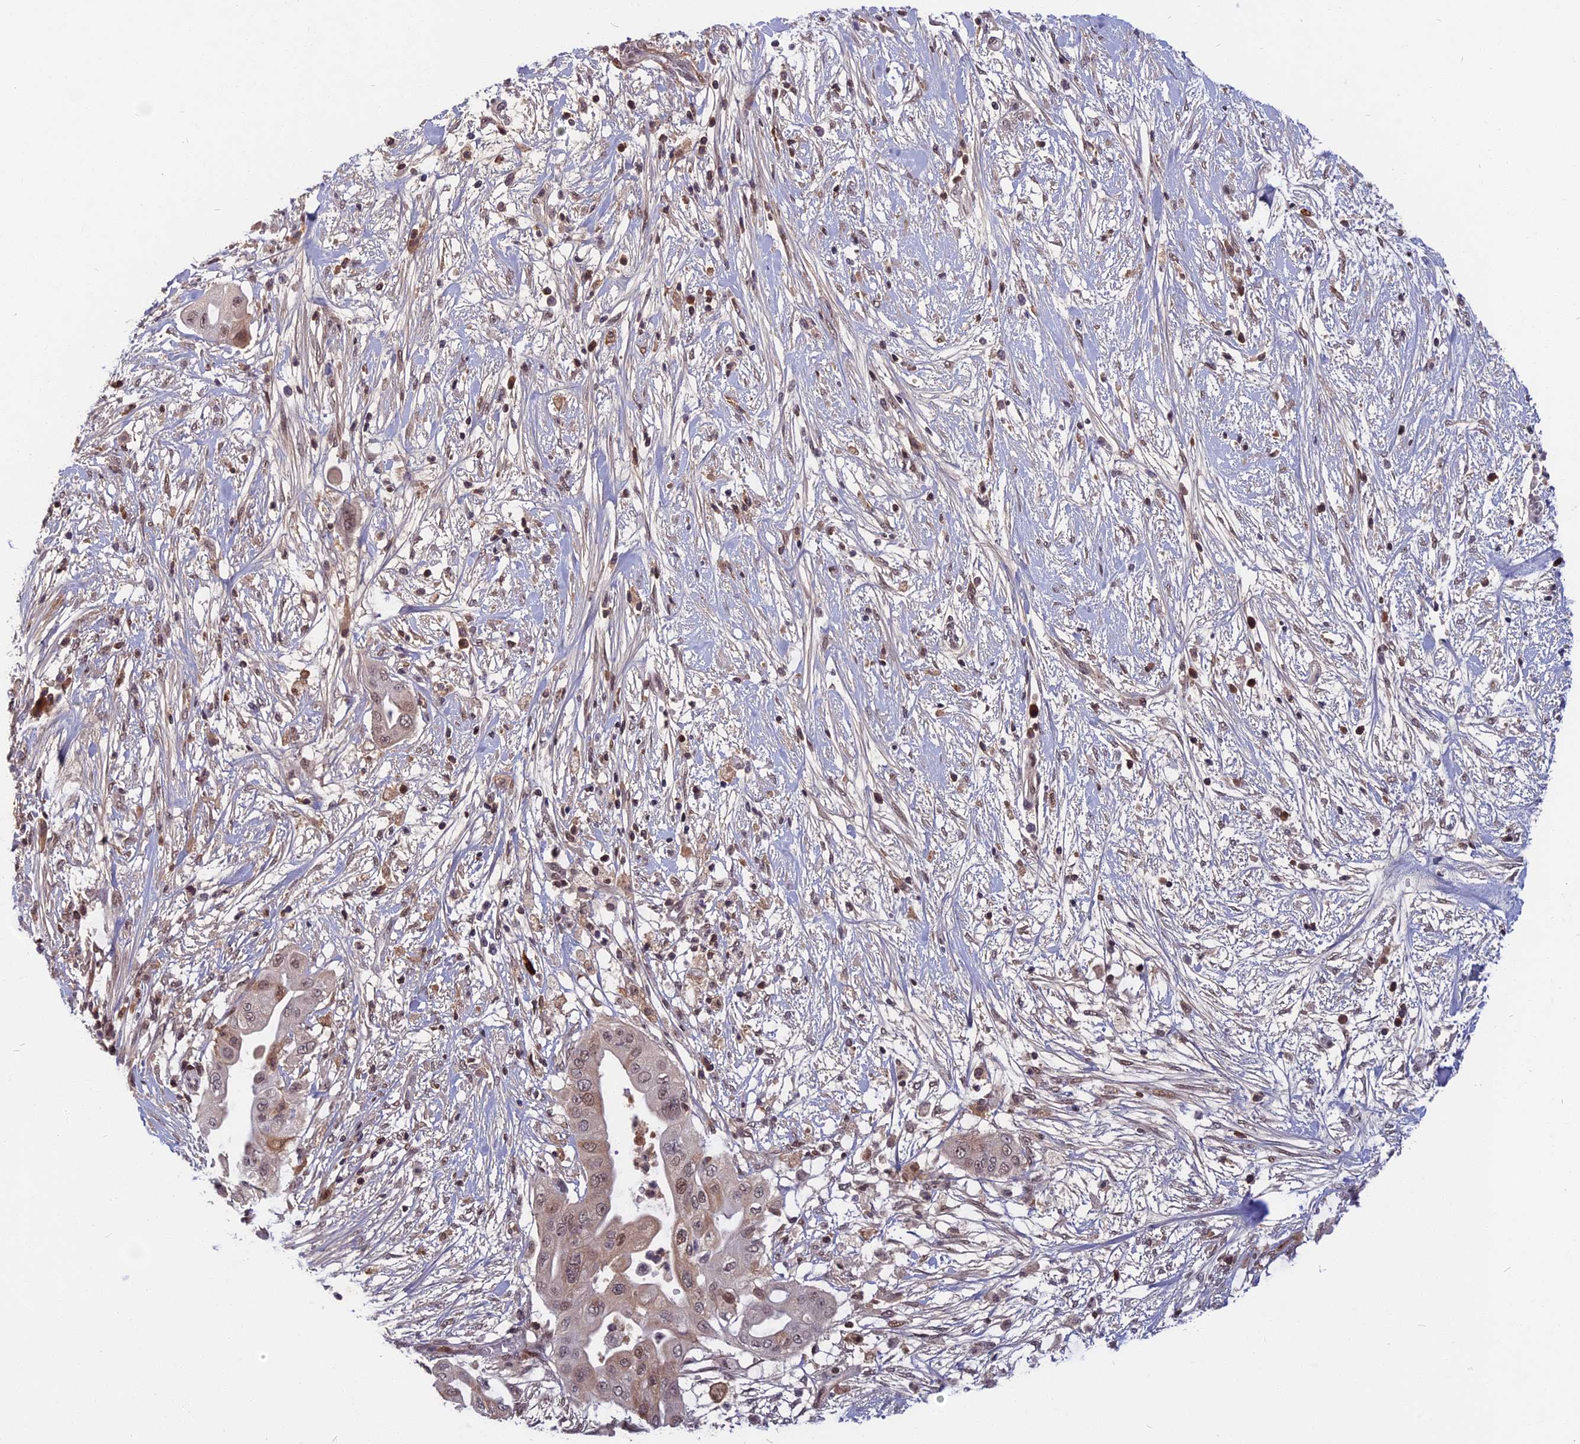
{"staining": {"intensity": "moderate", "quantity": "<25%", "location": "nuclear"}, "tissue": "pancreatic cancer", "cell_type": "Tumor cells", "image_type": "cancer", "snomed": [{"axis": "morphology", "description": "Adenocarcinoma, NOS"}, {"axis": "topography", "description": "Pancreas"}], "caption": "A low amount of moderate nuclear expression is present in approximately <25% of tumor cells in adenocarcinoma (pancreatic) tissue. (DAB IHC with brightfield microscopy, high magnification).", "gene": "CDC7", "patient": {"sex": "male", "age": 68}}